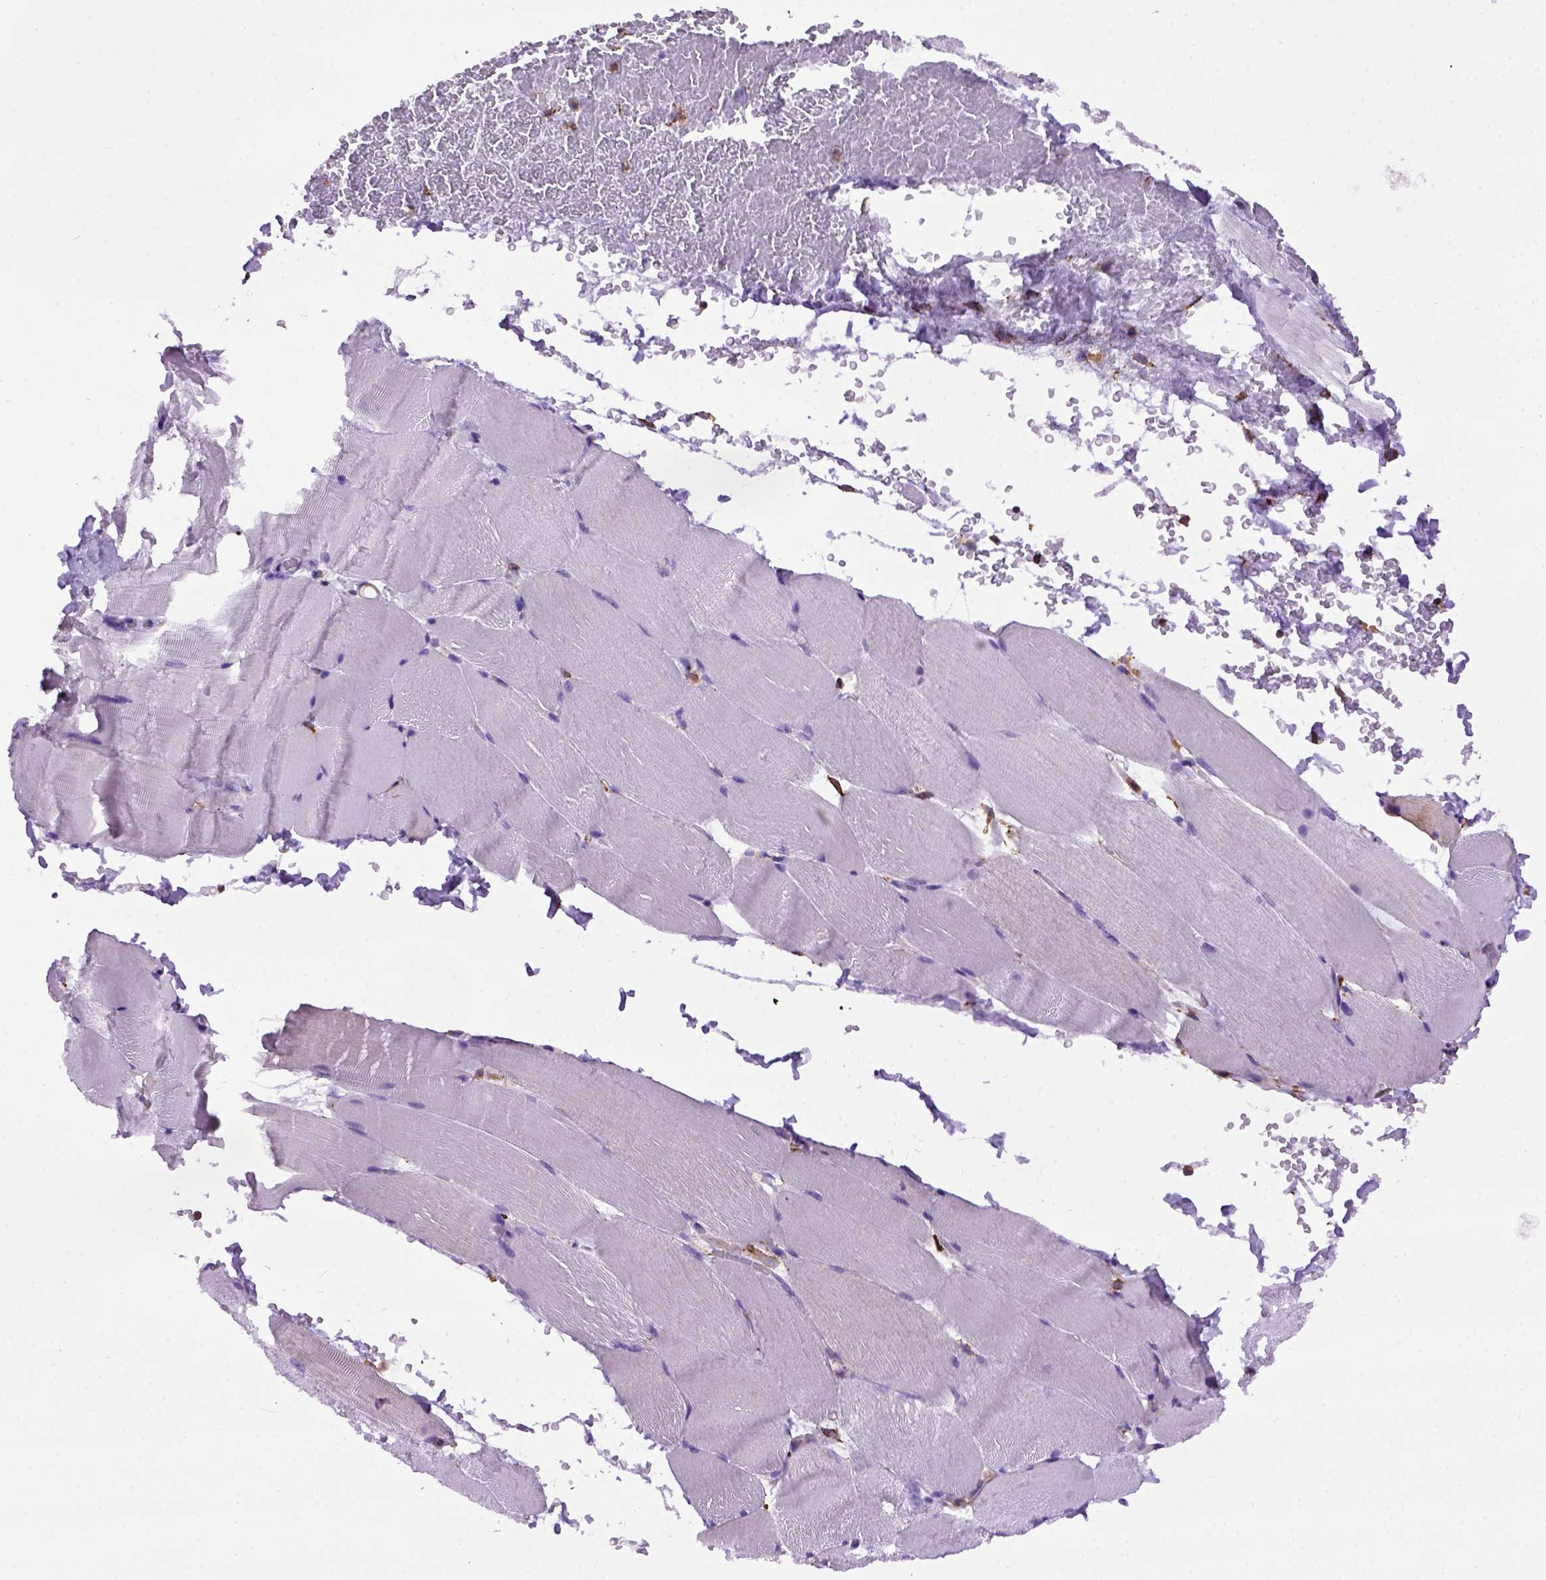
{"staining": {"intensity": "negative", "quantity": "none", "location": "none"}, "tissue": "skeletal muscle", "cell_type": "Myocytes", "image_type": "normal", "snomed": [{"axis": "morphology", "description": "Normal tissue, NOS"}, {"axis": "topography", "description": "Skeletal muscle"}], "caption": "Skeletal muscle stained for a protein using IHC demonstrates no positivity myocytes.", "gene": "MVP", "patient": {"sex": "female", "age": 37}}